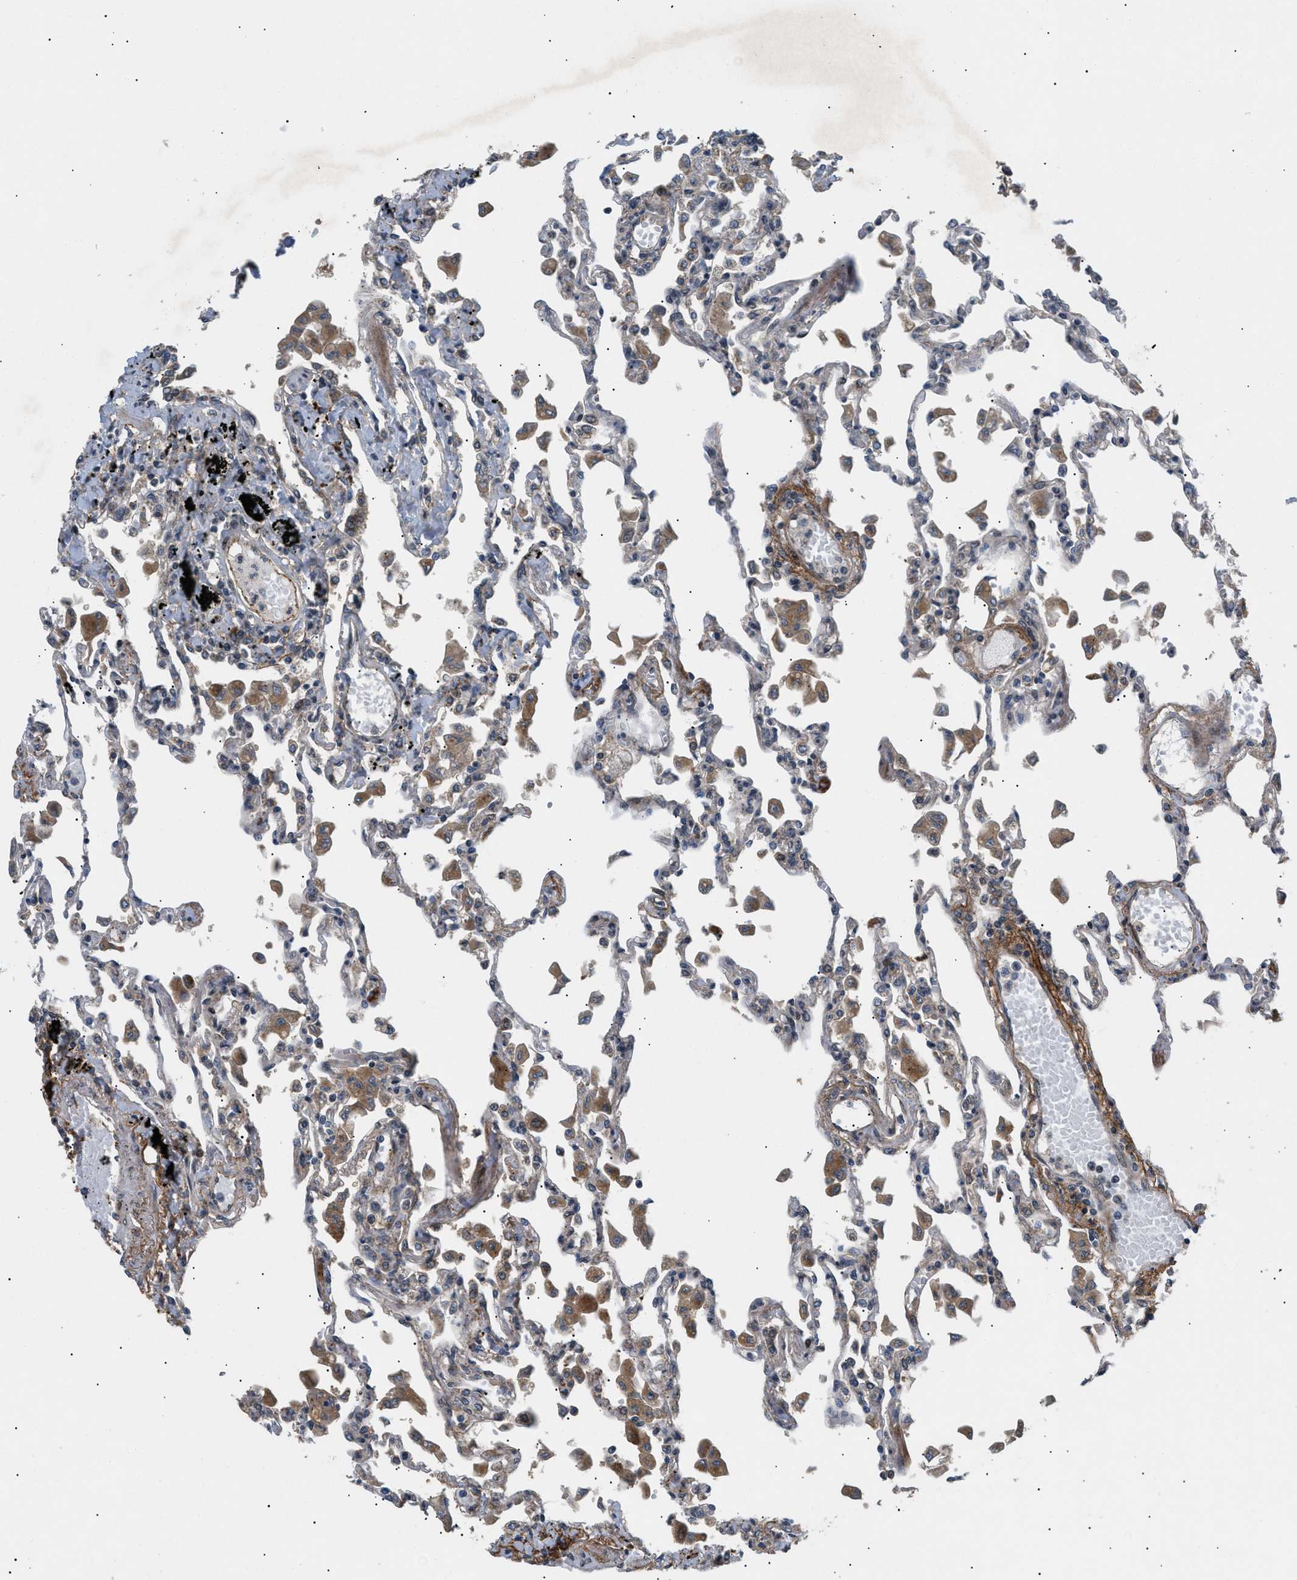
{"staining": {"intensity": "moderate", "quantity": "<25%", "location": "cytoplasmic/membranous"}, "tissue": "lung", "cell_type": "Alveolar cells", "image_type": "normal", "snomed": [{"axis": "morphology", "description": "Normal tissue, NOS"}, {"axis": "topography", "description": "Bronchus"}, {"axis": "topography", "description": "Lung"}], "caption": "Benign lung was stained to show a protein in brown. There is low levels of moderate cytoplasmic/membranous expression in about <25% of alveolar cells.", "gene": "LYSMD3", "patient": {"sex": "female", "age": 49}}